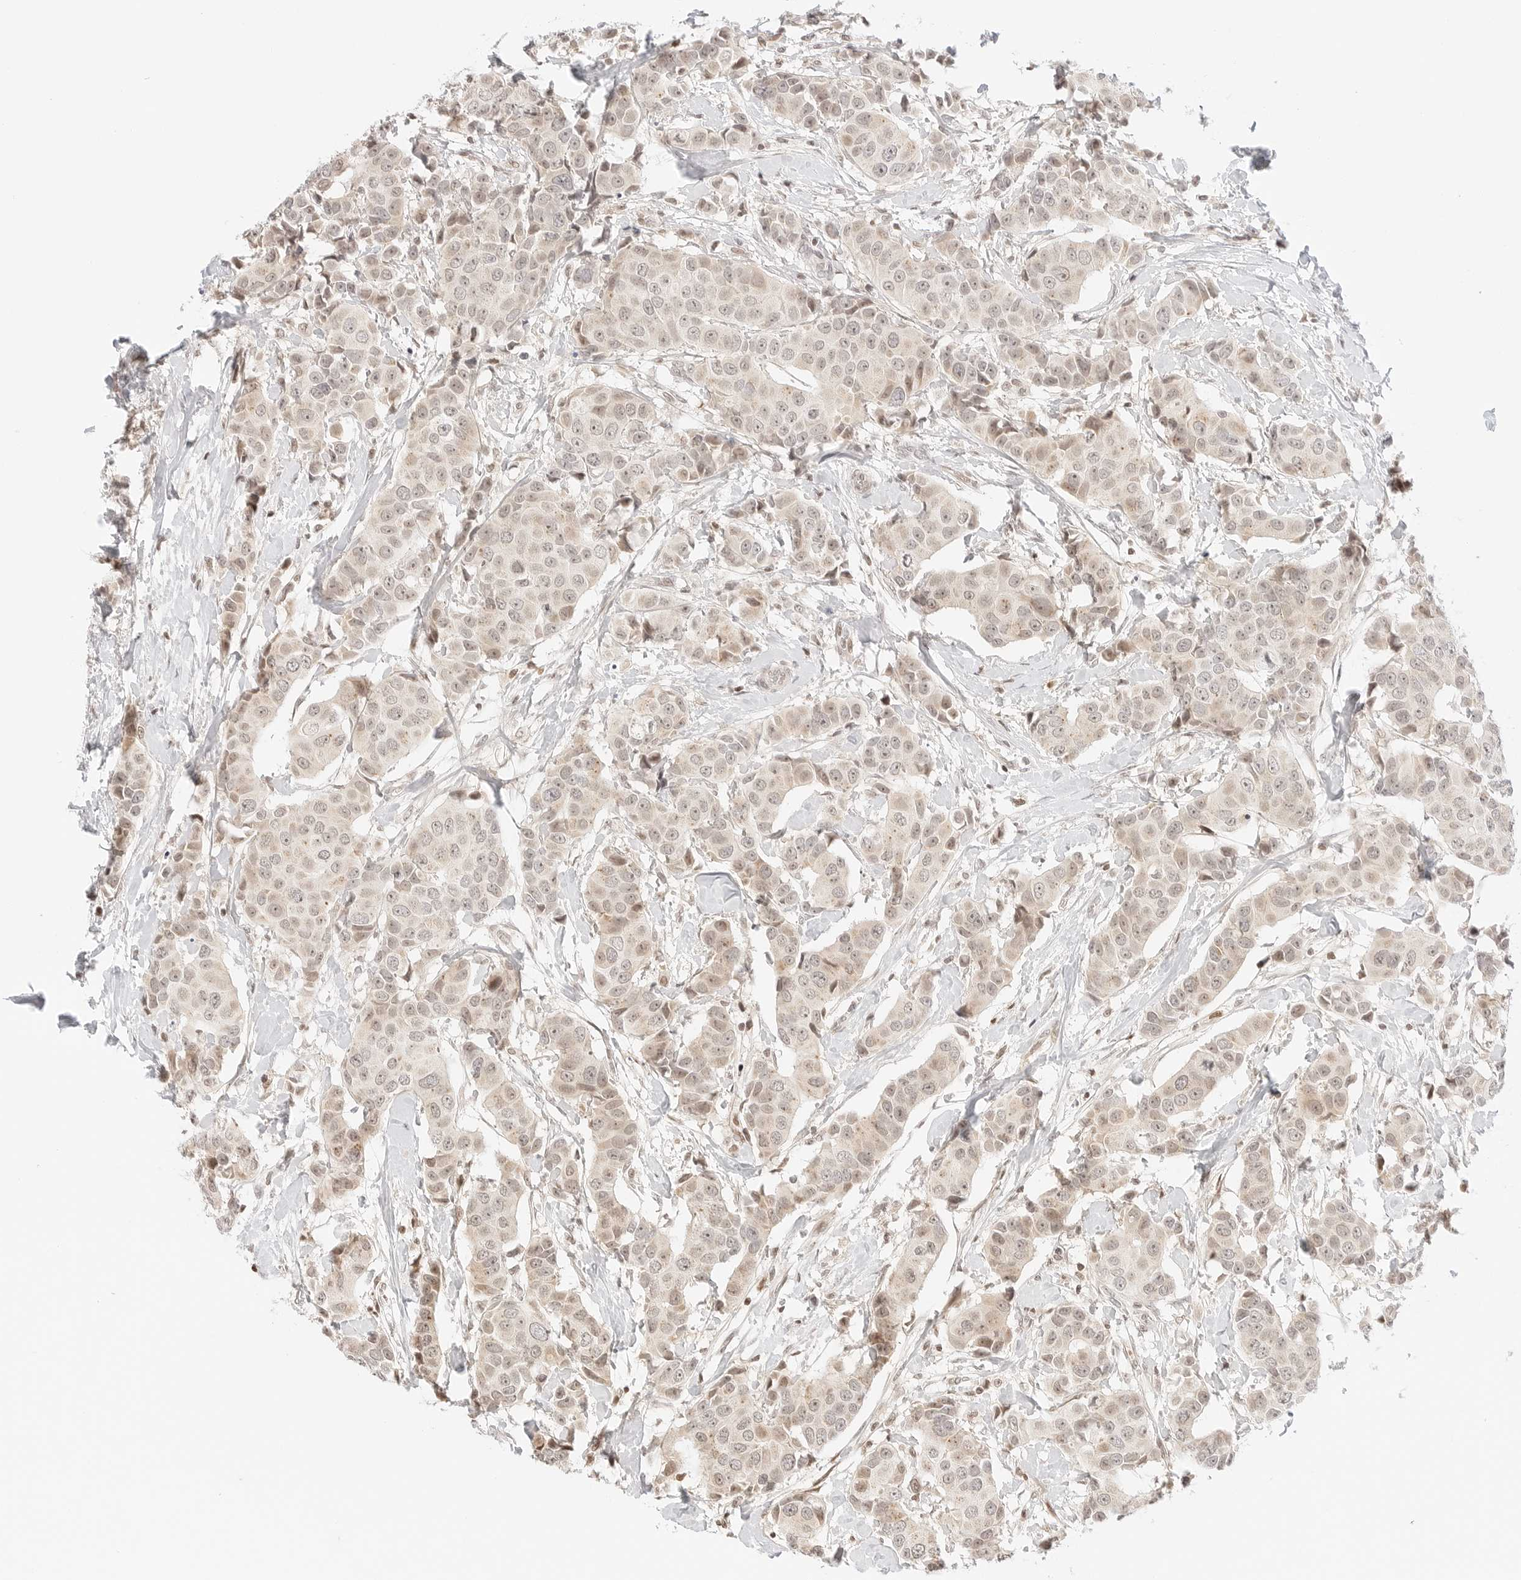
{"staining": {"intensity": "weak", "quantity": "25%-75%", "location": "cytoplasmic/membranous,nuclear"}, "tissue": "breast cancer", "cell_type": "Tumor cells", "image_type": "cancer", "snomed": [{"axis": "morphology", "description": "Normal tissue, NOS"}, {"axis": "morphology", "description": "Duct carcinoma"}, {"axis": "topography", "description": "Breast"}], "caption": "Tumor cells show low levels of weak cytoplasmic/membranous and nuclear positivity in approximately 25%-75% of cells in intraductal carcinoma (breast). (Stains: DAB (3,3'-diaminobenzidine) in brown, nuclei in blue, Microscopy: brightfield microscopy at high magnification).", "gene": "RPS6KL1", "patient": {"sex": "female", "age": 39}}